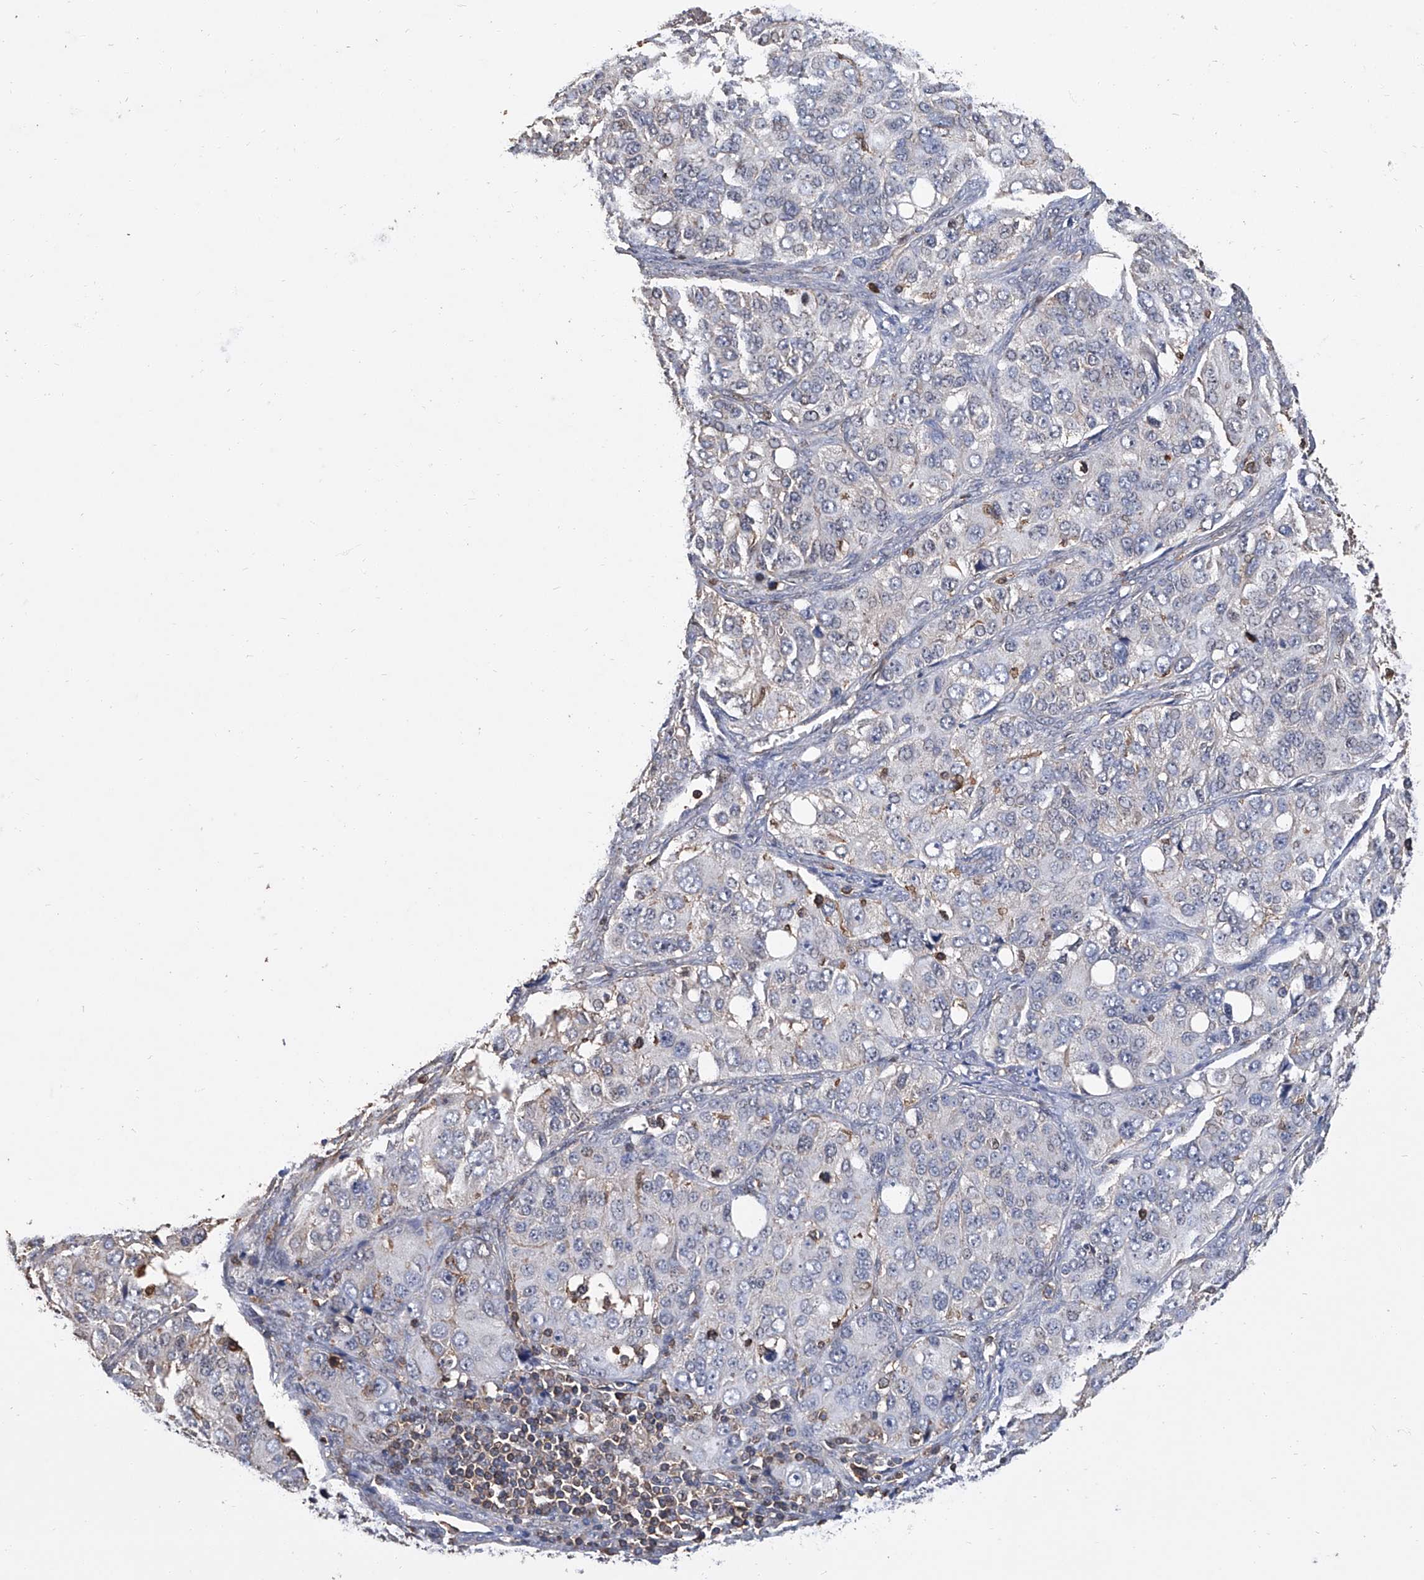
{"staining": {"intensity": "negative", "quantity": "none", "location": "none"}, "tissue": "ovarian cancer", "cell_type": "Tumor cells", "image_type": "cancer", "snomed": [{"axis": "morphology", "description": "Carcinoma, endometroid"}, {"axis": "topography", "description": "Ovary"}], "caption": "The IHC histopathology image has no significant expression in tumor cells of ovarian cancer tissue.", "gene": "GPT", "patient": {"sex": "female", "age": 51}}